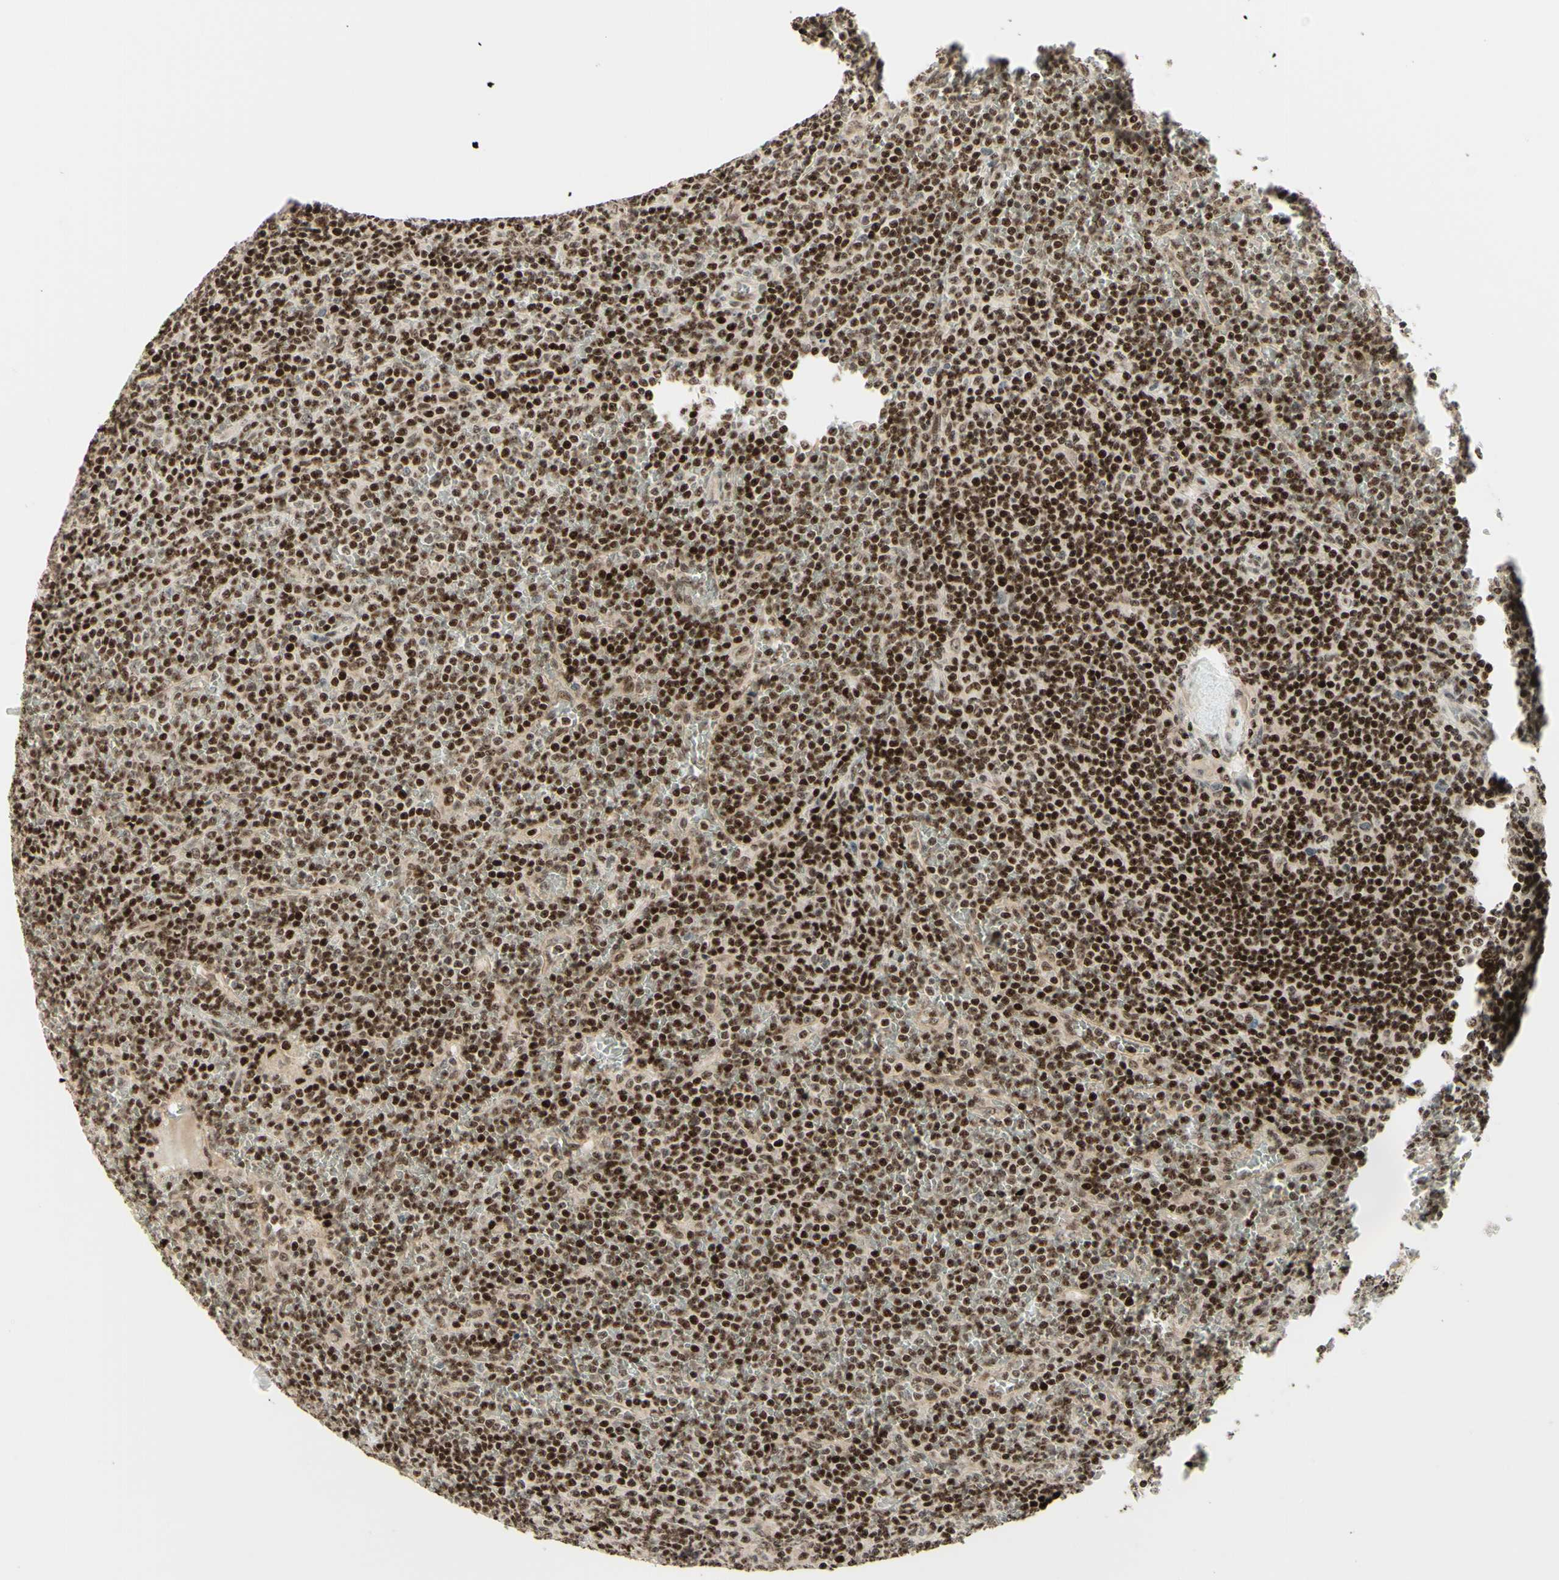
{"staining": {"intensity": "moderate", "quantity": ">75%", "location": "nuclear"}, "tissue": "lymphoma", "cell_type": "Tumor cells", "image_type": "cancer", "snomed": [{"axis": "morphology", "description": "Malignant lymphoma, non-Hodgkin's type, Low grade"}, {"axis": "topography", "description": "Spleen"}], "caption": "Lymphoma was stained to show a protein in brown. There is medium levels of moderate nuclear staining in about >75% of tumor cells.", "gene": "CDKL5", "patient": {"sex": "female", "age": 19}}